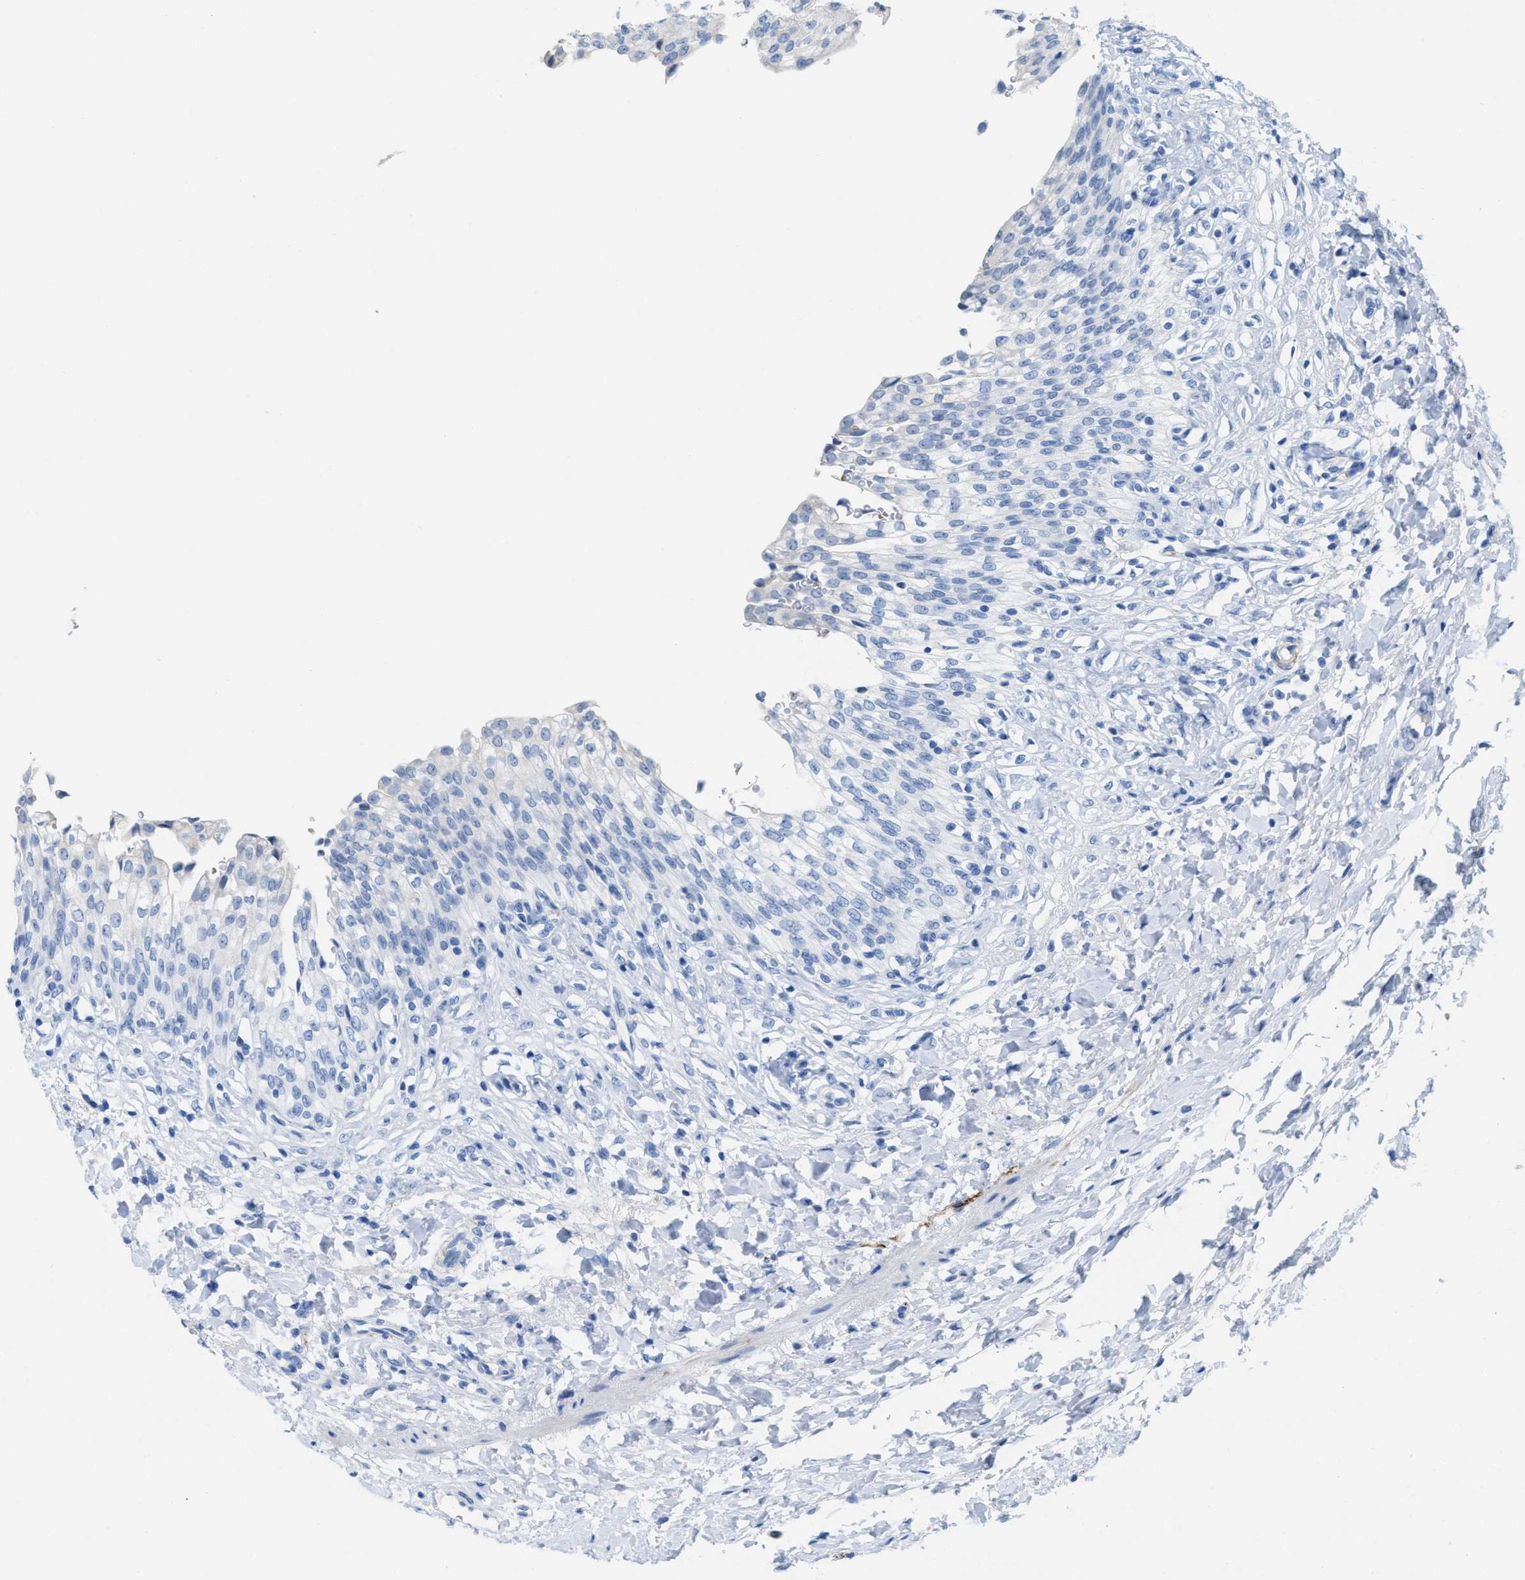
{"staining": {"intensity": "negative", "quantity": "none", "location": "none"}, "tissue": "urinary bladder", "cell_type": "Urothelial cells", "image_type": "normal", "snomed": [{"axis": "morphology", "description": "Urothelial carcinoma, High grade"}, {"axis": "topography", "description": "Urinary bladder"}], "caption": "Photomicrograph shows no significant protein staining in urothelial cells of normal urinary bladder. (DAB IHC, high magnification).", "gene": "ANKFN1", "patient": {"sex": "male", "age": 46}}